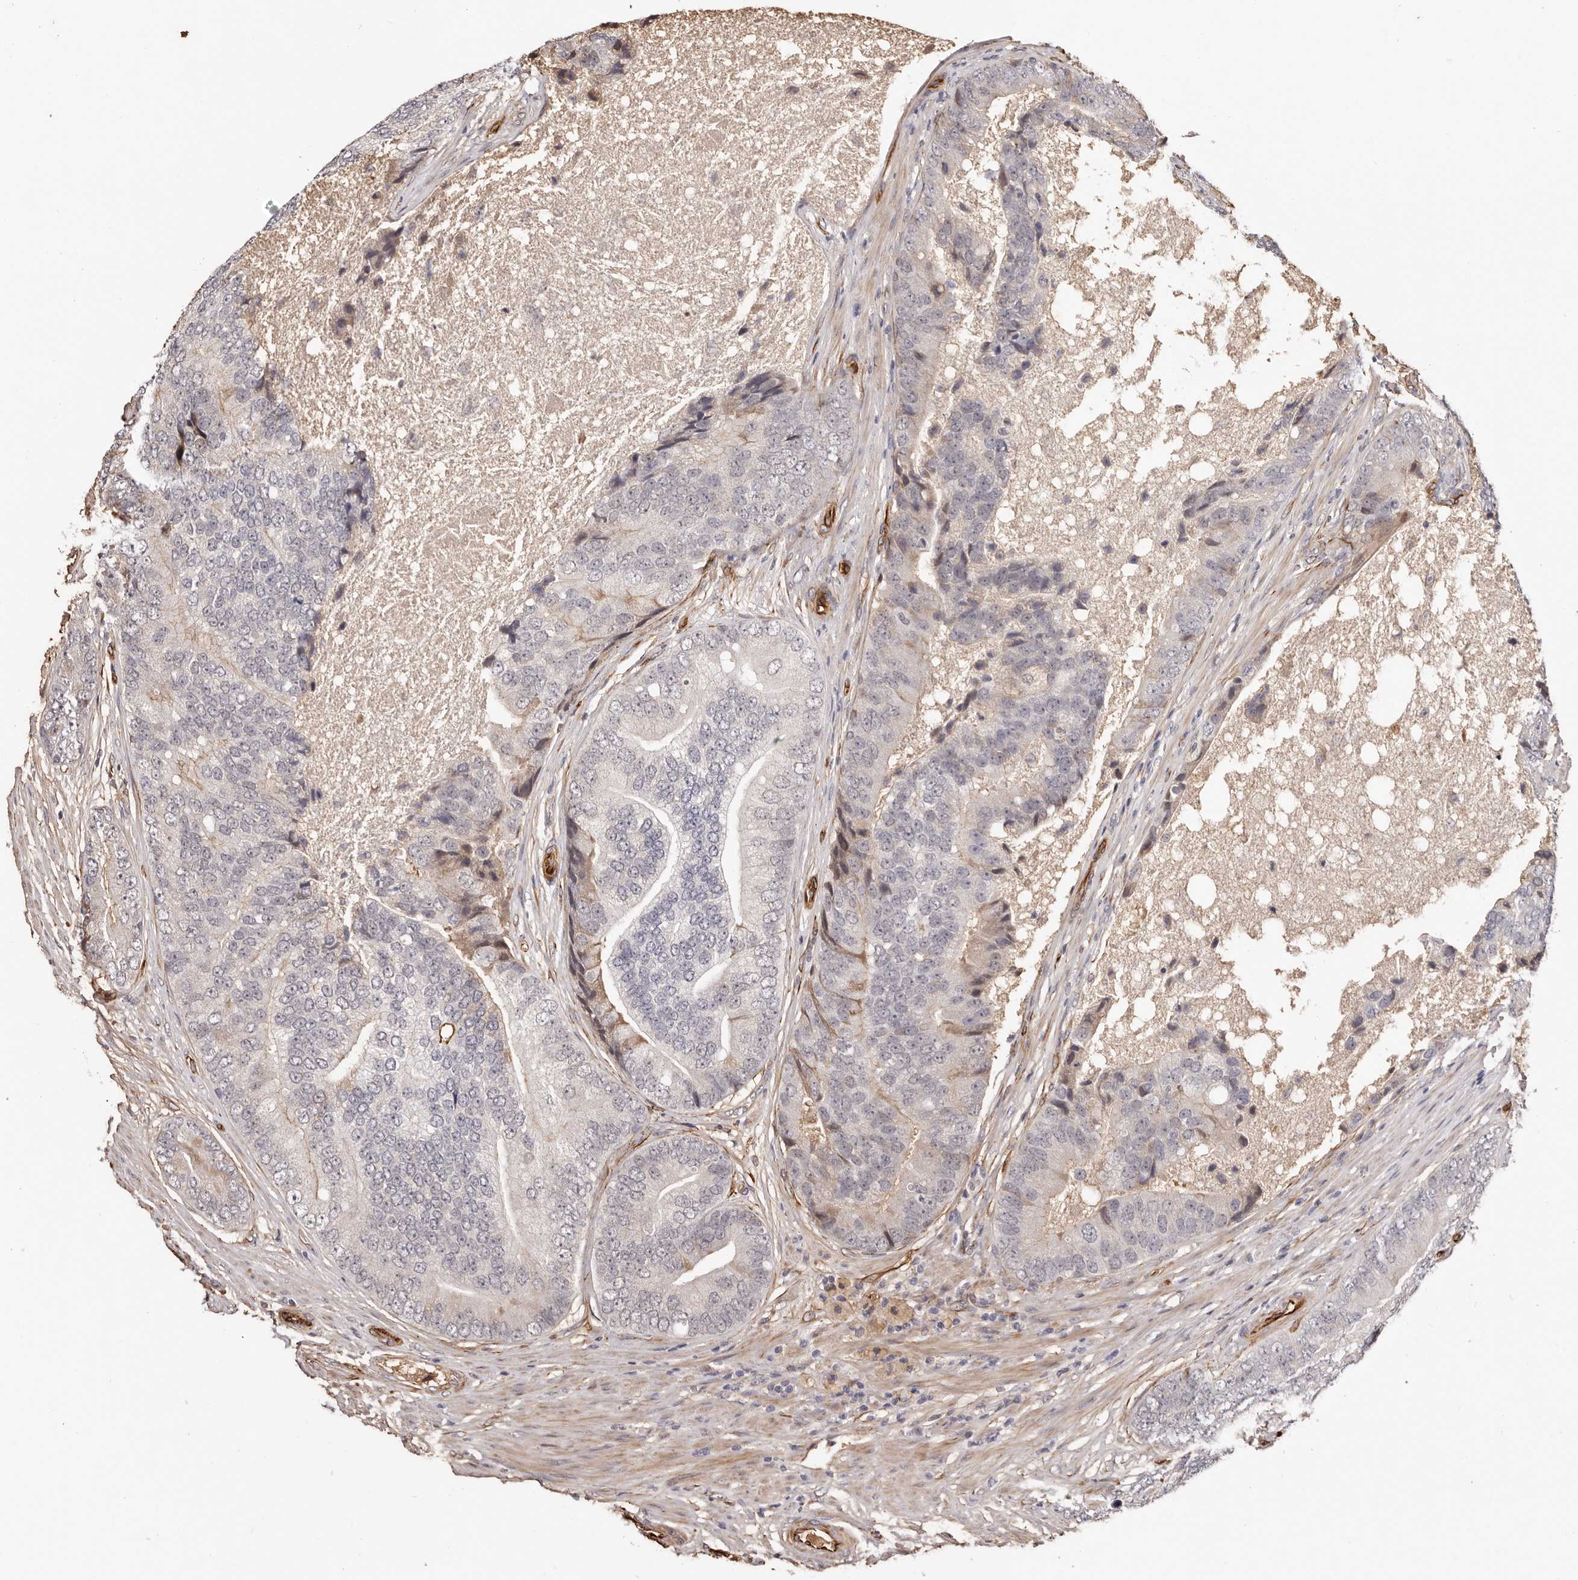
{"staining": {"intensity": "weak", "quantity": "<25%", "location": "cytoplasmic/membranous"}, "tissue": "prostate cancer", "cell_type": "Tumor cells", "image_type": "cancer", "snomed": [{"axis": "morphology", "description": "Adenocarcinoma, High grade"}, {"axis": "topography", "description": "Prostate"}], "caption": "Prostate cancer was stained to show a protein in brown. There is no significant staining in tumor cells.", "gene": "ZNF557", "patient": {"sex": "male", "age": 70}}